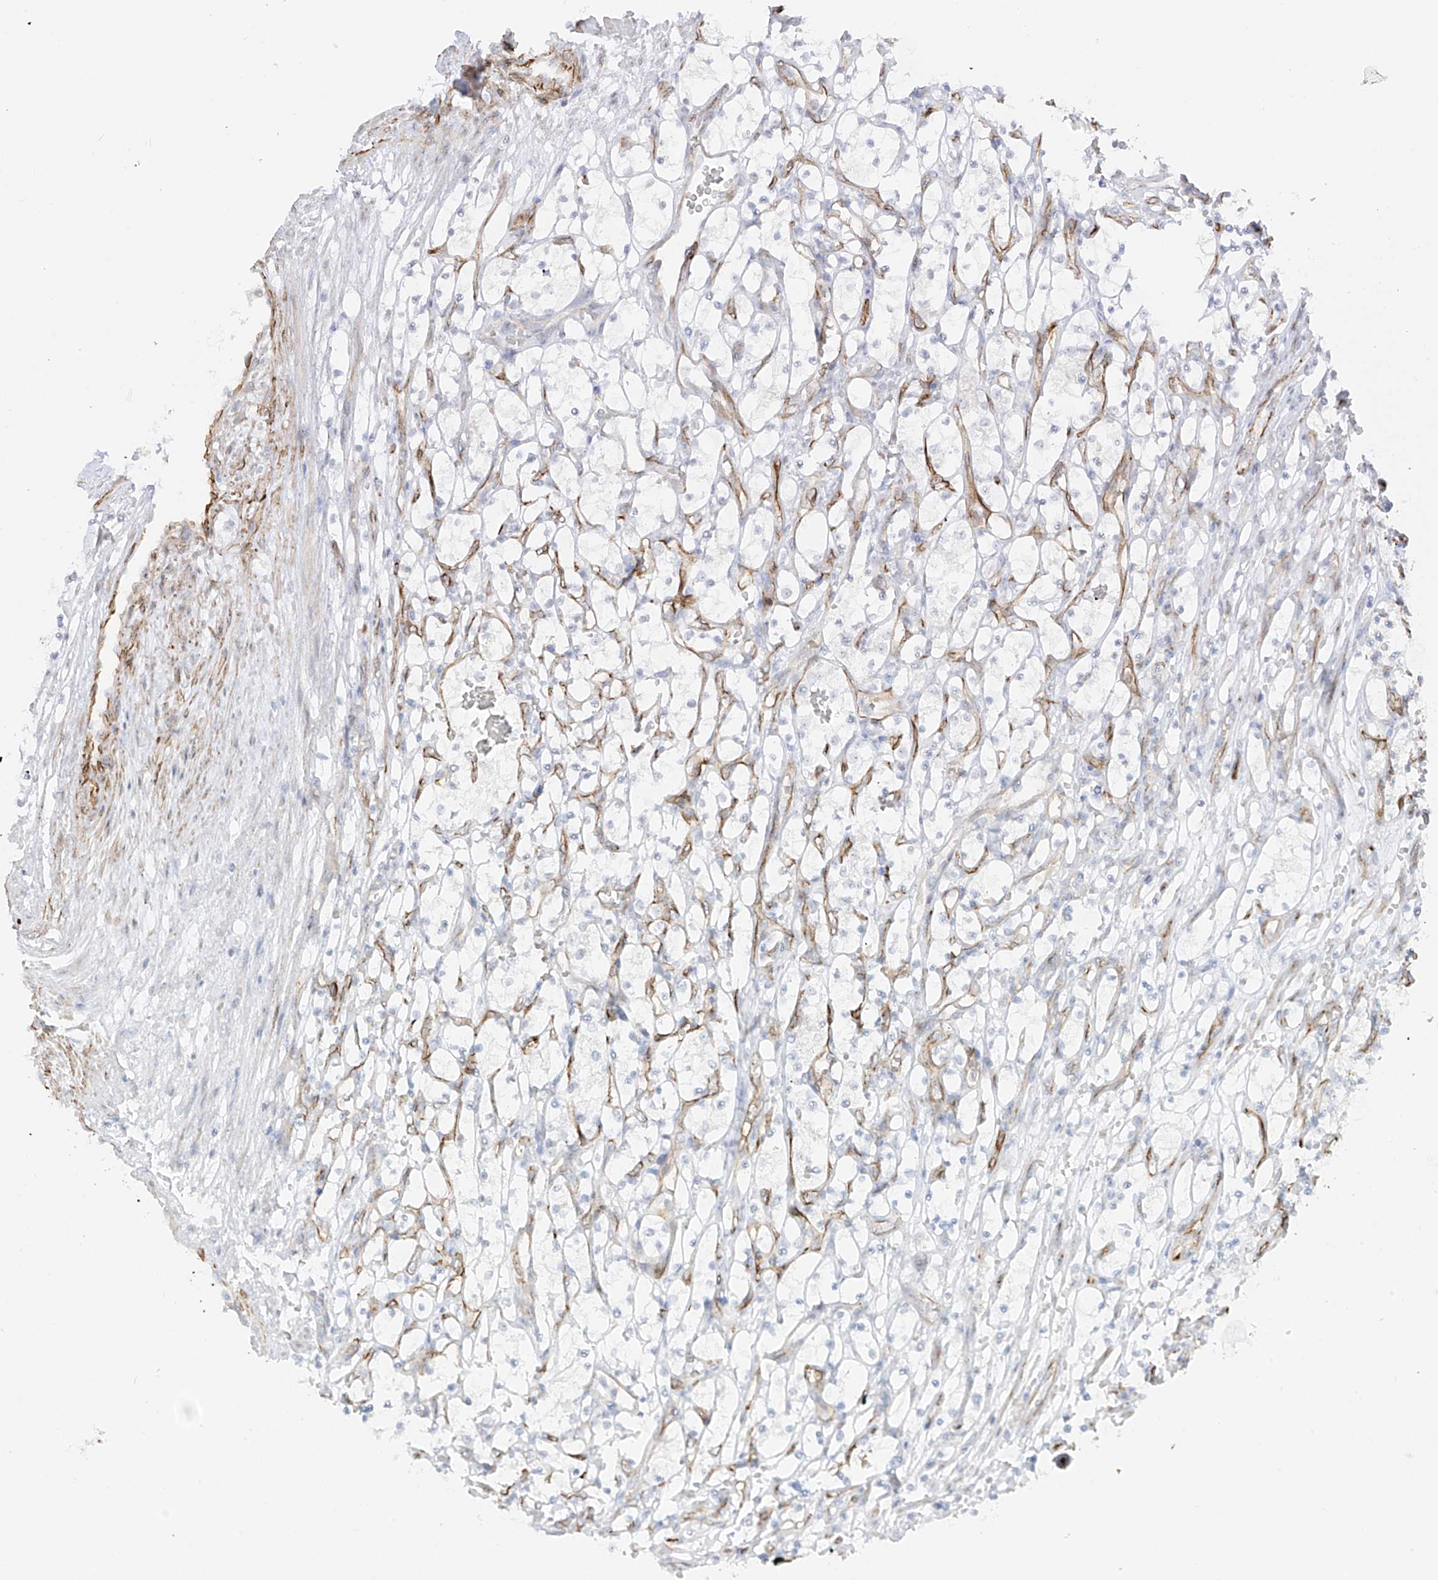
{"staining": {"intensity": "negative", "quantity": "none", "location": "none"}, "tissue": "renal cancer", "cell_type": "Tumor cells", "image_type": "cancer", "snomed": [{"axis": "morphology", "description": "Adenocarcinoma, NOS"}, {"axis": "topography", "description": "Kidney"}], "caption": "There is no significant expression in tumor cells of renal cancer (adenocarcinoma).", "gene": "C11orf87", "patient": {"sex": "female", "age": 69}}